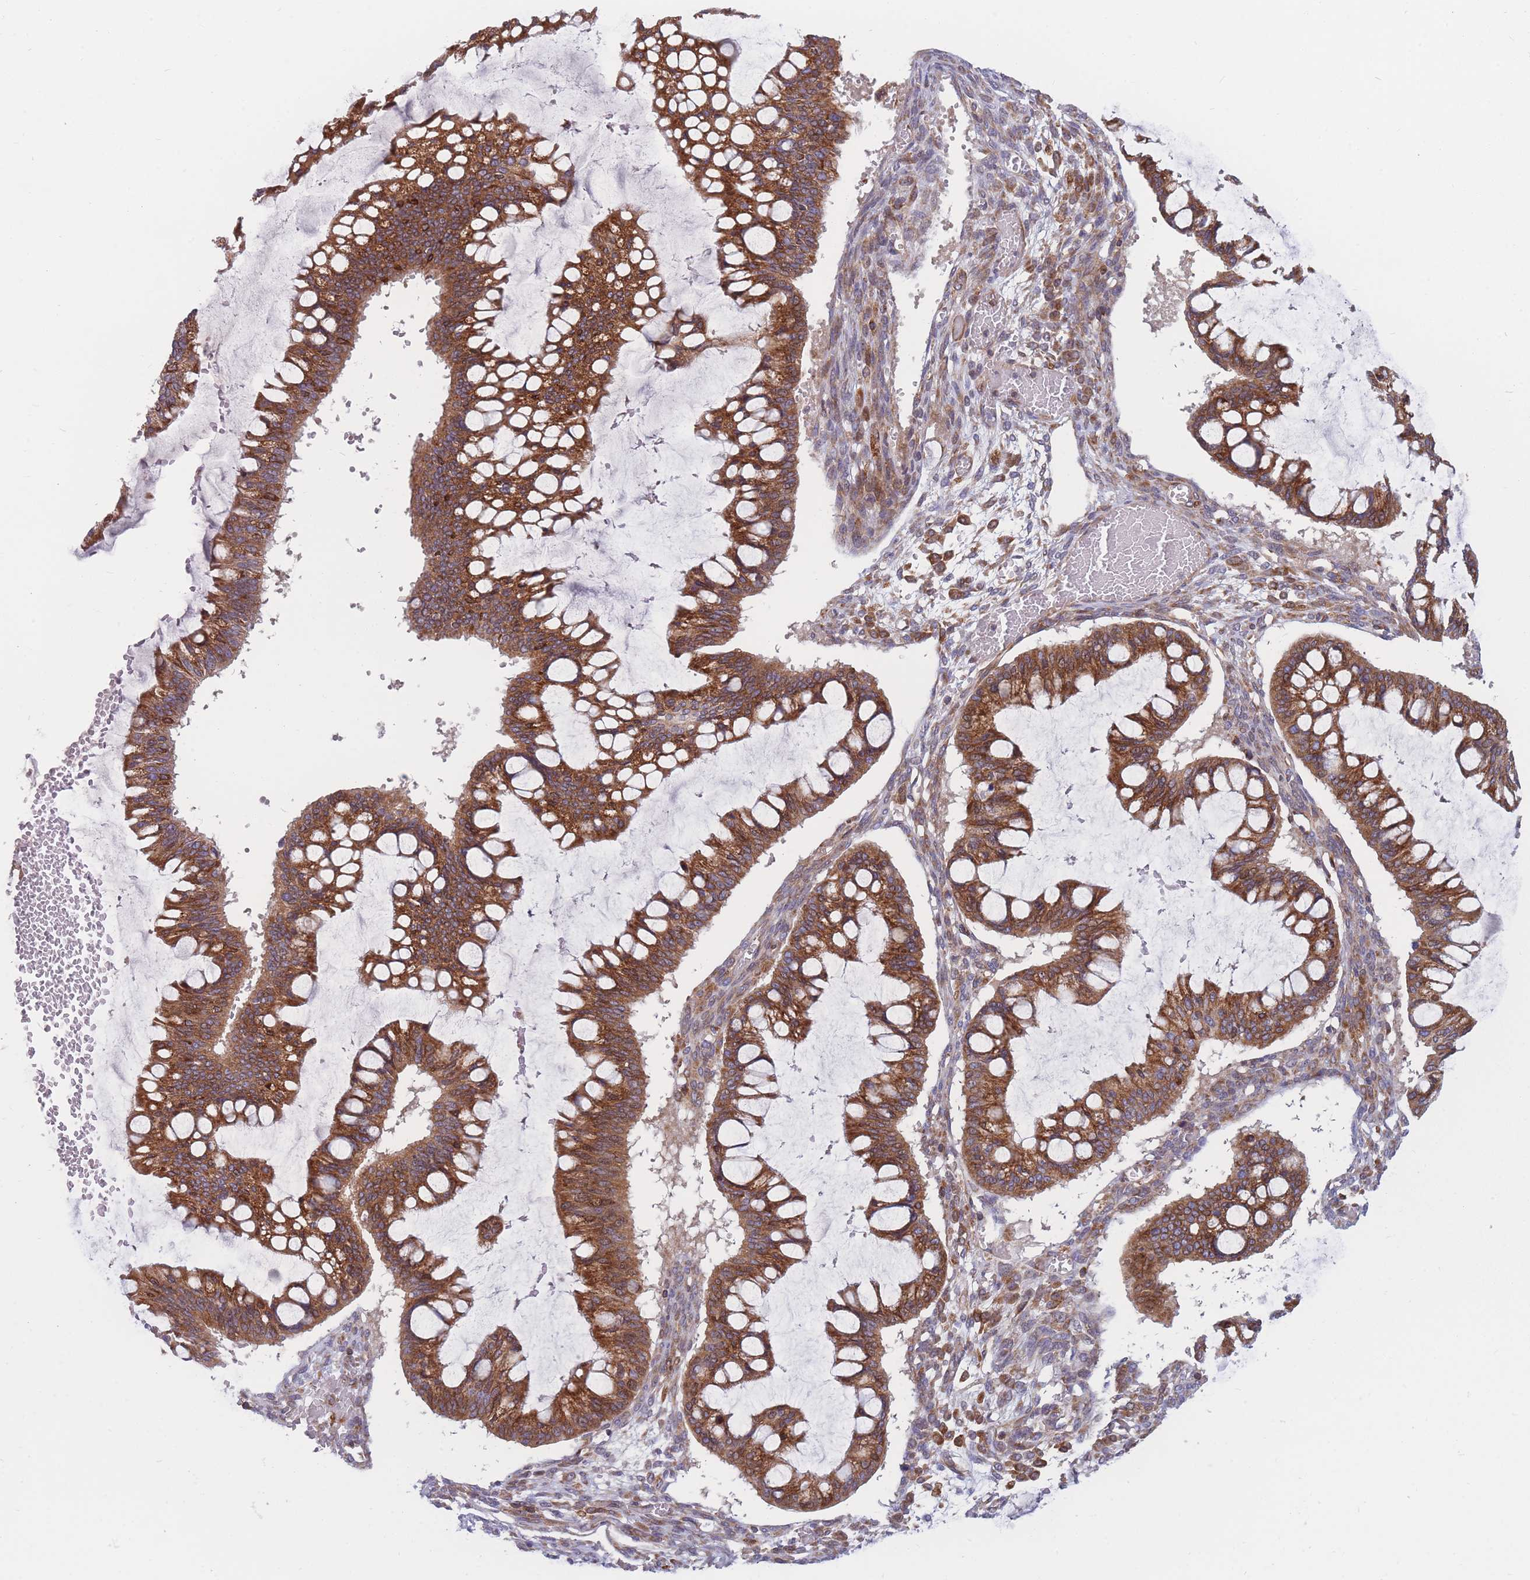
{"staining": {"intensity": "moderate", "quantity": ">75%", "location": "cytoplasmic/membranous"}, "tissue": "ovarian cancer", "cell_type": "Tumor cells", "image_type": "cancer", "snomed": [{"axis": "morphology", "description": "Cystadenocarcinoma, mucinous, NOS"}, {"axis": "topography", "description": "Ovary"}], "caption": "Ovarian mucinous cystadenocarcinoma stained with a brown dye shows moderate cytoplasmic/membranous positive positivity in about >75% of tumor cells.", "gene": "TMEM131L", "patient": {"sex": "female", "age": 73}}